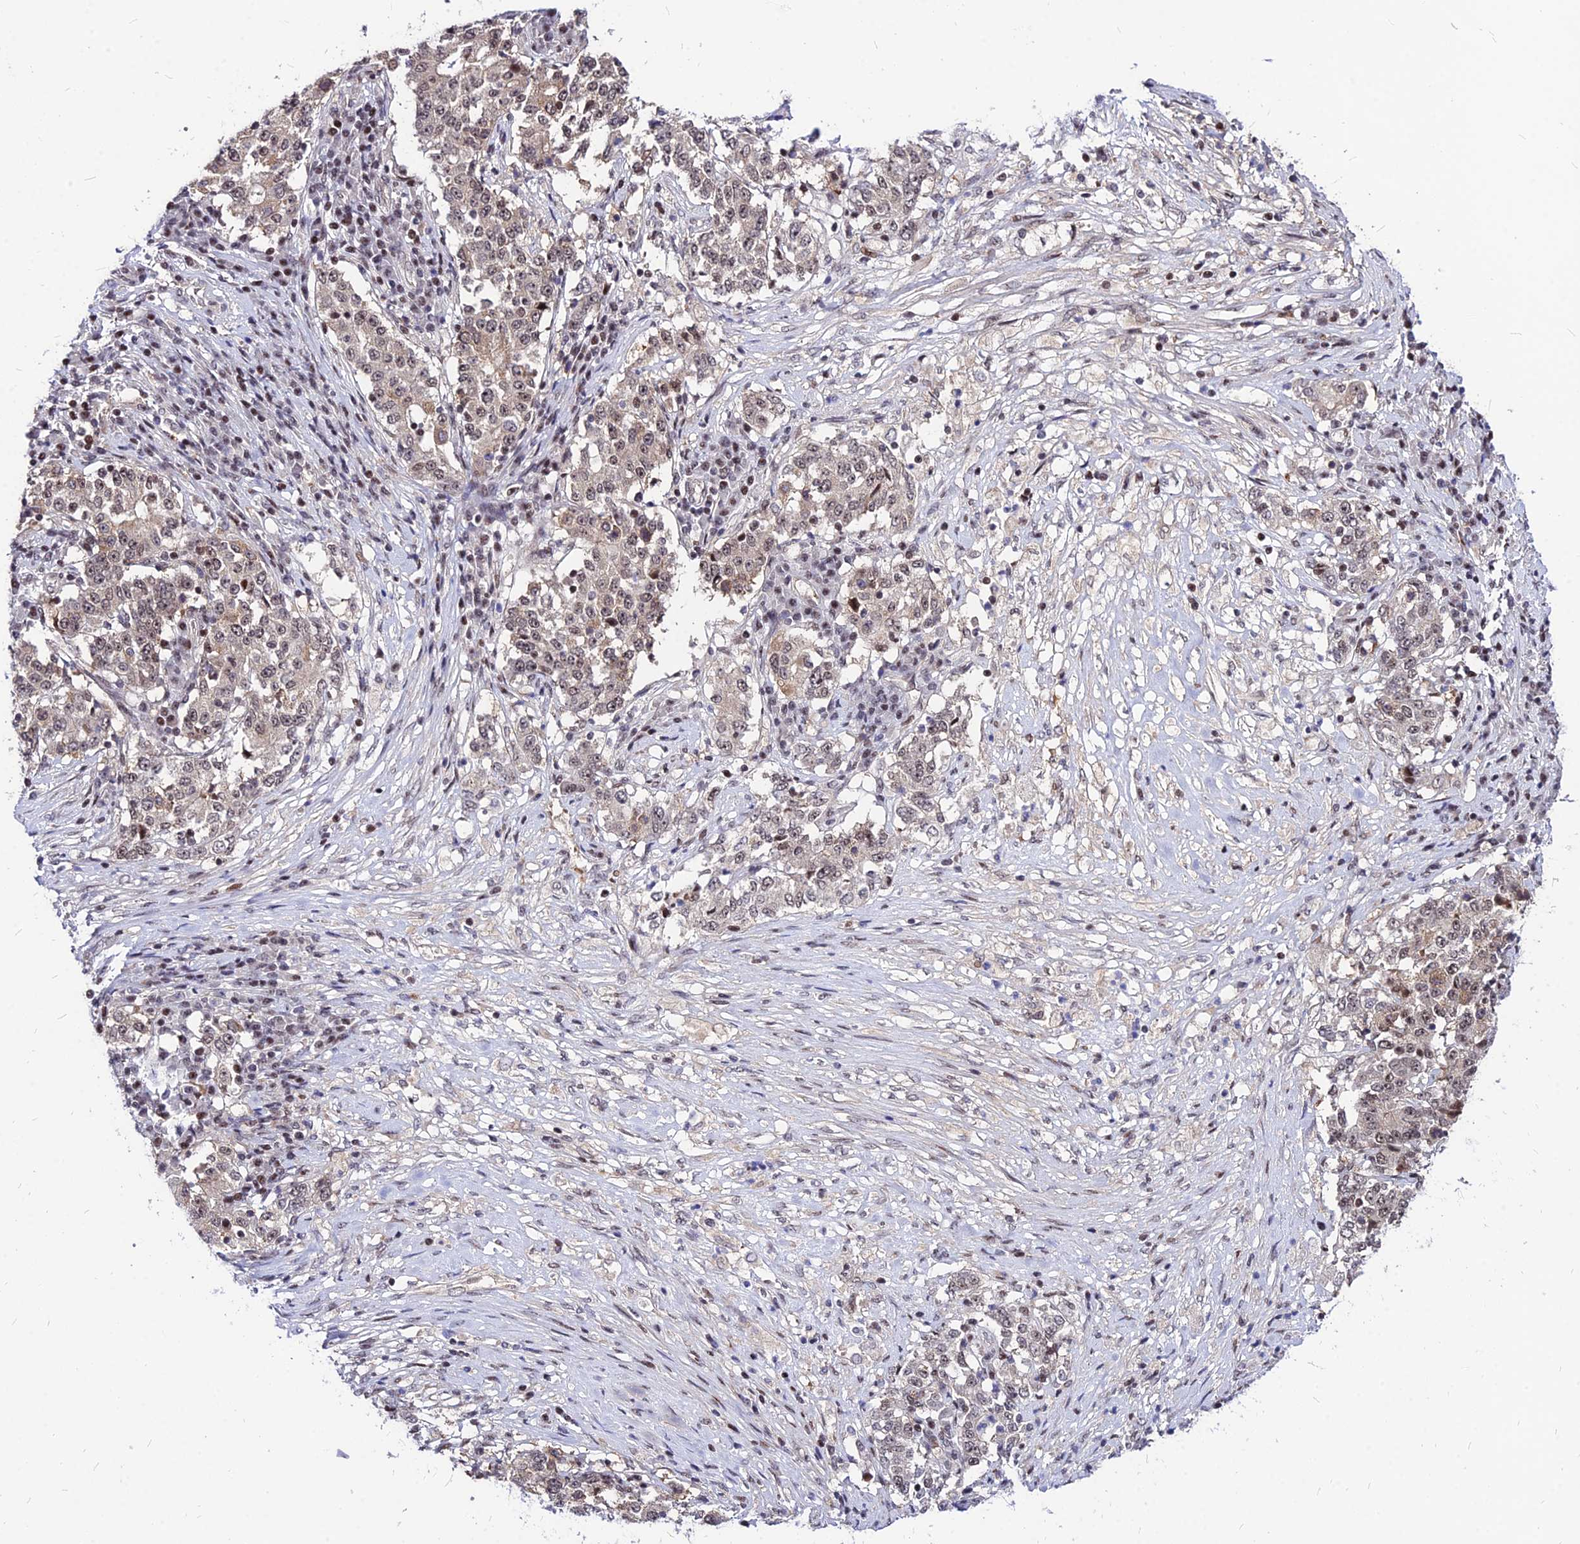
{"staining": {"intensity": "weak", "quantity": ">75%", "location": "cytoplasmic/membranous,nuclear"}, "tissue": "stomach cancer", "cell_type": "Tumor cells", "image_type": "cancer", "snomed": [{"axis": "morphology", "description": "Adenocarcinoma, NOS"}, {"axis": "topography", "description": "Stomach"}], "caption": "Human stomach cancer (adenocarcinoma) stained with a brown dye reveals weak cytoplasmic/membranous and nuclear positive staining in about >75% of tumor cells.", "gene": "DDX55", "patient": {"sex": "male", "age": 59}}